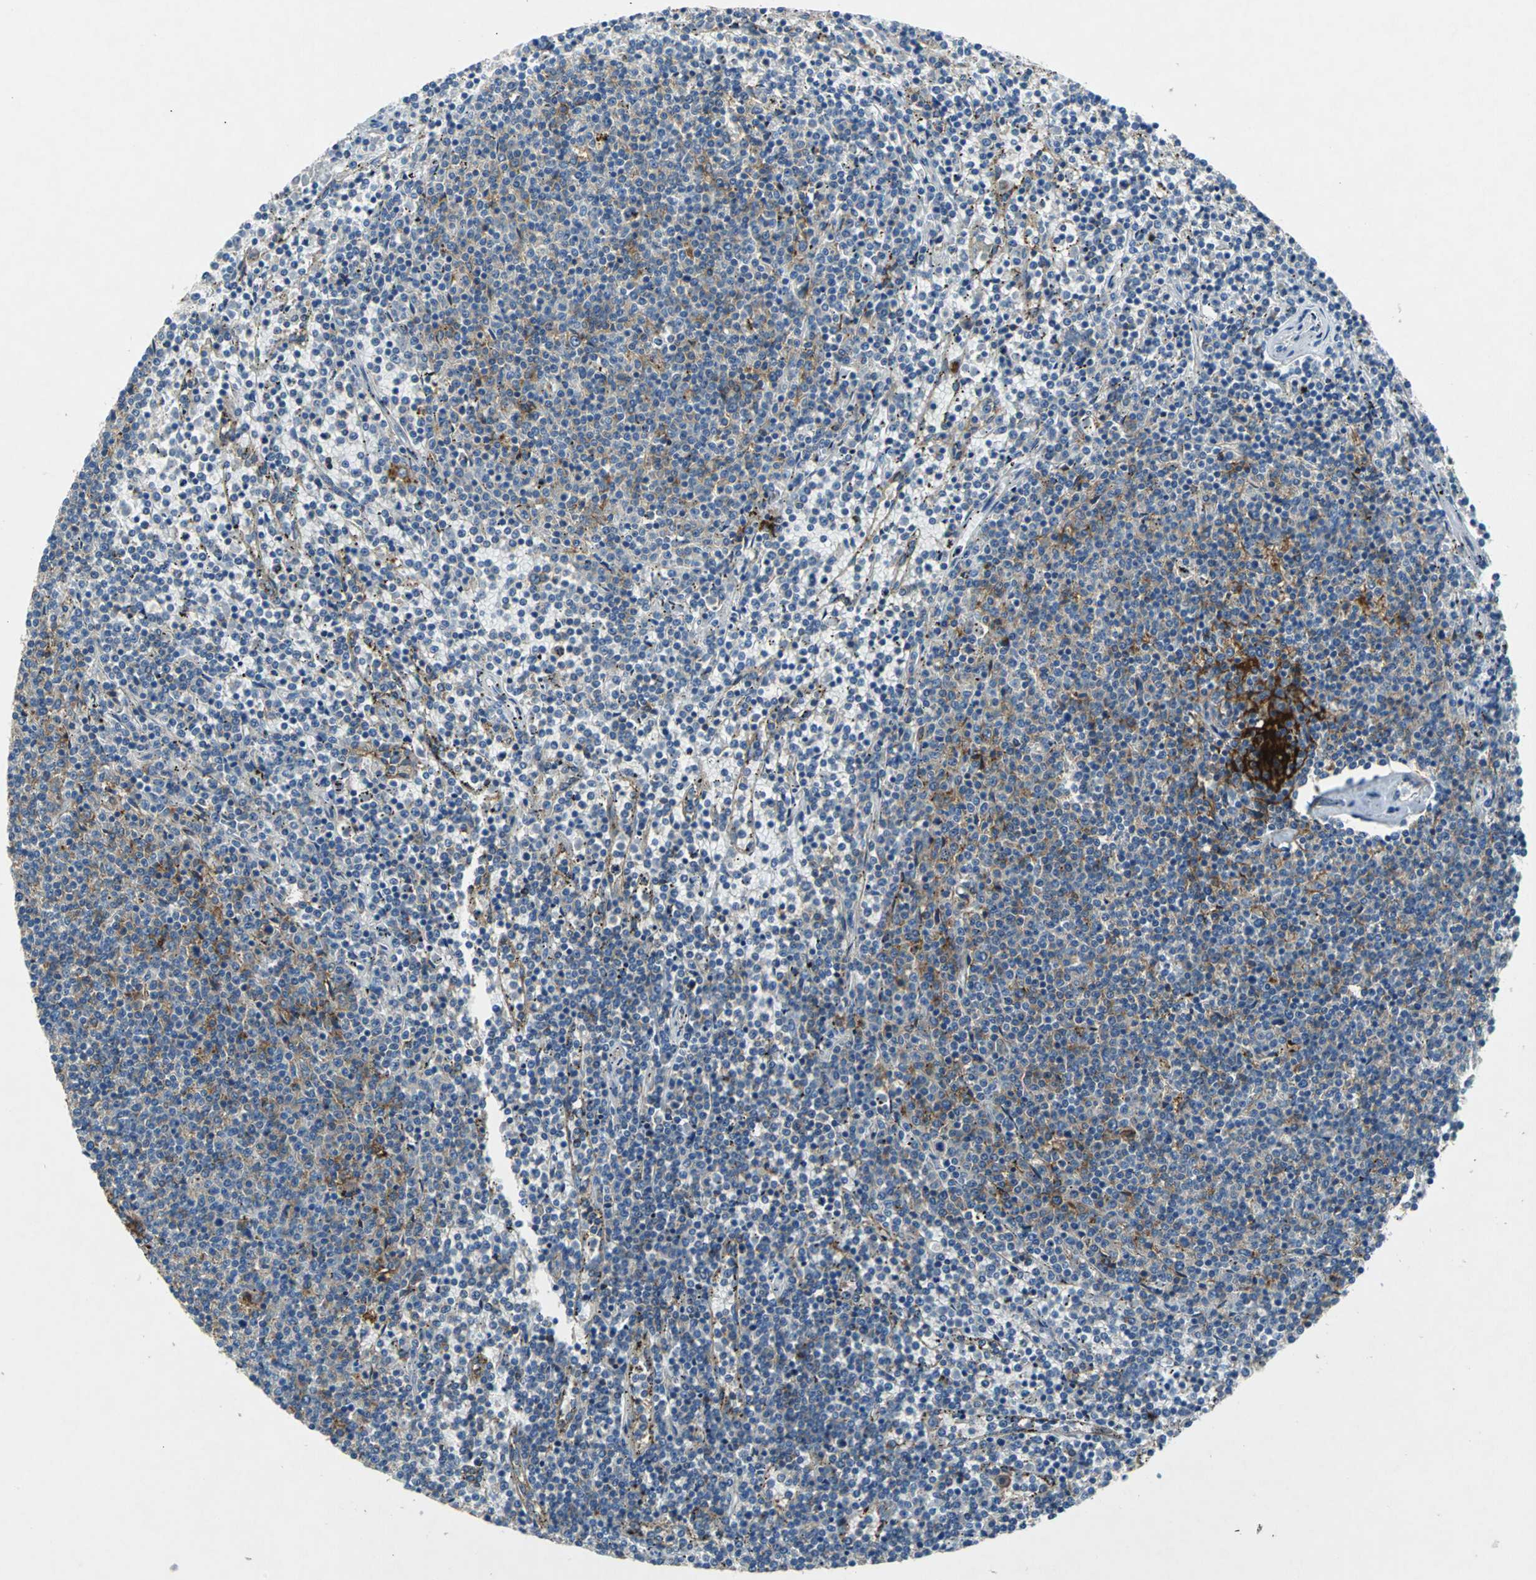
{"staining": {"intensity": "moderate", "quantity": "<25%", "location": "cytoplasmic/membranous"}, "tissue": "lymphoma", "cell_type": "Tumor cells", "image_type": "cancer", "snomed": [{"axis": "morphology", "description": "Malignant lymphoma, non-Hodgkin's type, Low grade"}, {"axis": "topography", "description": "Spleen"}], "caption": "A histopathology image showing moderate cytoplasmic/membranous expression in approximately <25% of tumor cells in malignant lymphoma, non-Hodgkin's type (low-grade), as visualized by brown immunohistochemical staining.", "gene": "RPS13", "patient": {"sex": "female", "age": 50}}